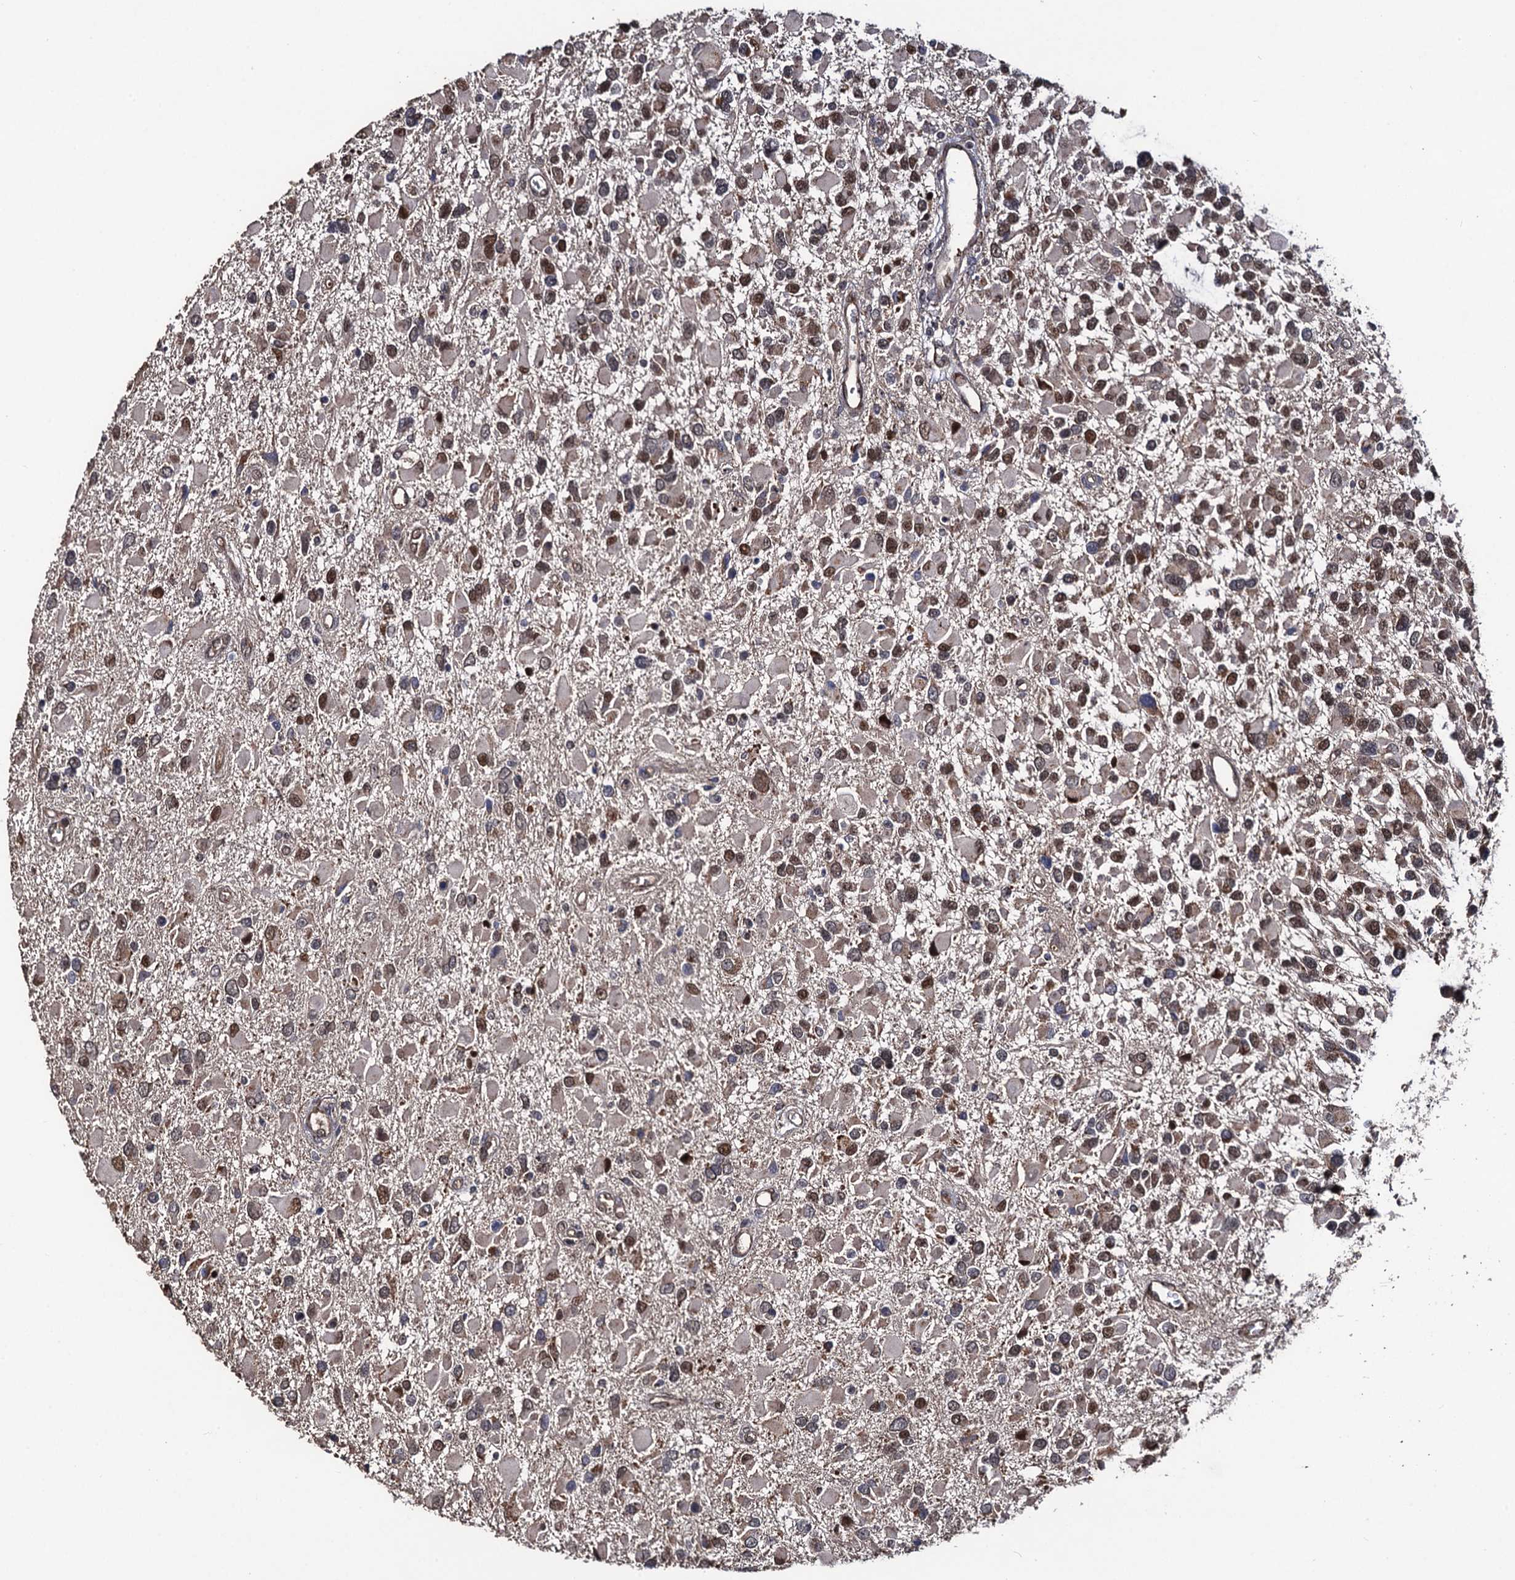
{"staining": {"intensity": "moderate", "quantity": "25%-75%", "location": "nuclear"}, "tissue": "glioma", "cell_type": "Tumor cells", "image_type": "cancer", "snomed": [{"axis": "morphology", "description": "Glioma, malignant, High grade"}, {"axis": "topography", "description": "Brain"}], "caption": "Brown immunohistochemical staining in human malignant glioma (high-grade) demonstrates moderate nuclear positivity in approximately 25%-75% of tumor cells. (DAB (3,3'-diaminobenzidine) IHC, brown staining for protein, blue staining for nuclei).", "gene": "LRRC63", "patient": {"sex": "male", "age": 53}}